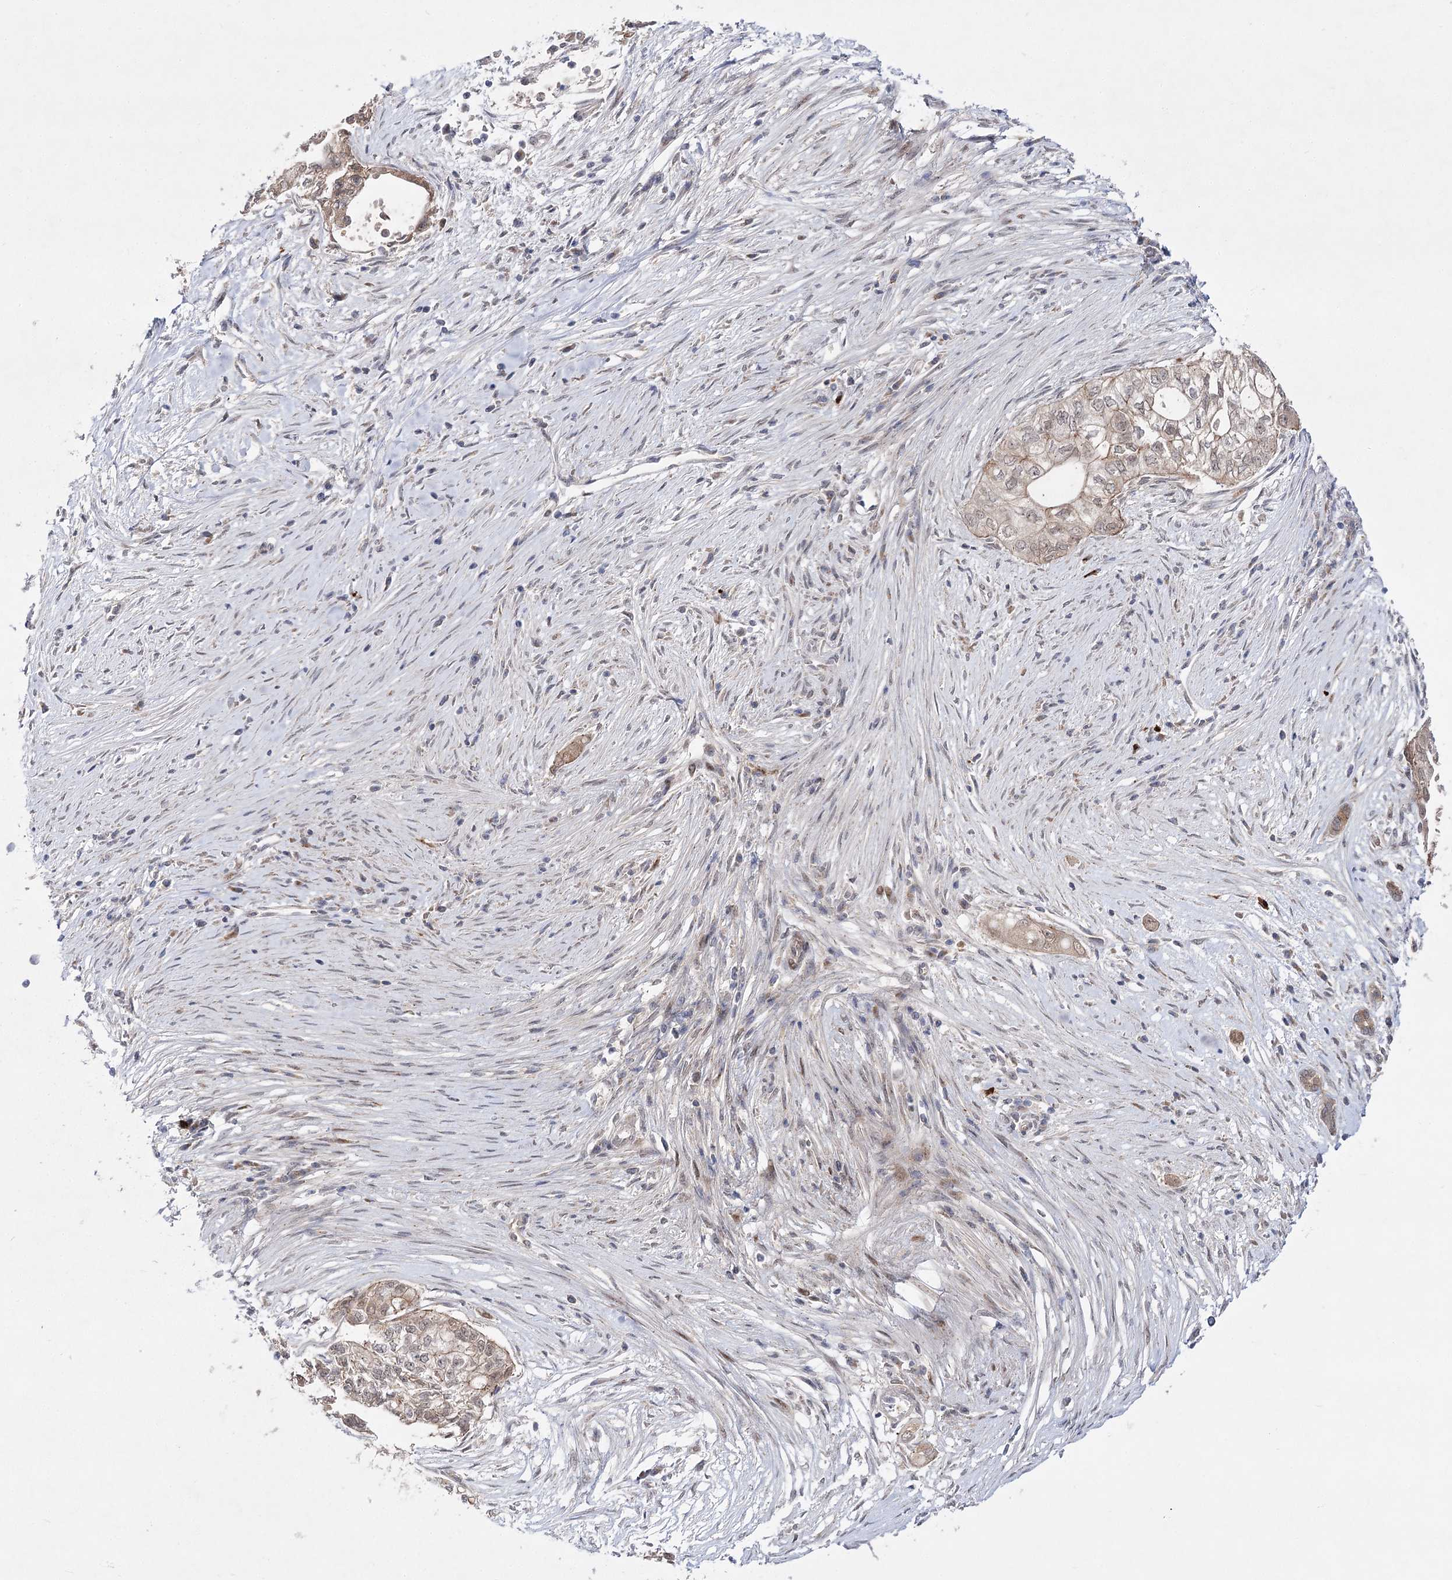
{"staining": {"intensity": "weak", "quantity": "25%-75%", "location": "cytoplasmic/membranous"}, "tissue": "pancreatic cancer", "cell_type": "Tumor cells", "image_type": "cancer", "snomed": [{"axis": "morphology", "description": "Adenocarcinoma, NOS"}, {"axis": "topography", "description": "Pancreas"}], "caption": "Tumor cells display low levels of weak cytoplasmic/membranous positivity in approximately 25%-75% of cells in human adenocarcinoma (pancreatic).", "gene": "ARHGAP32", "patient": {"sex": "male", "age": 72}}